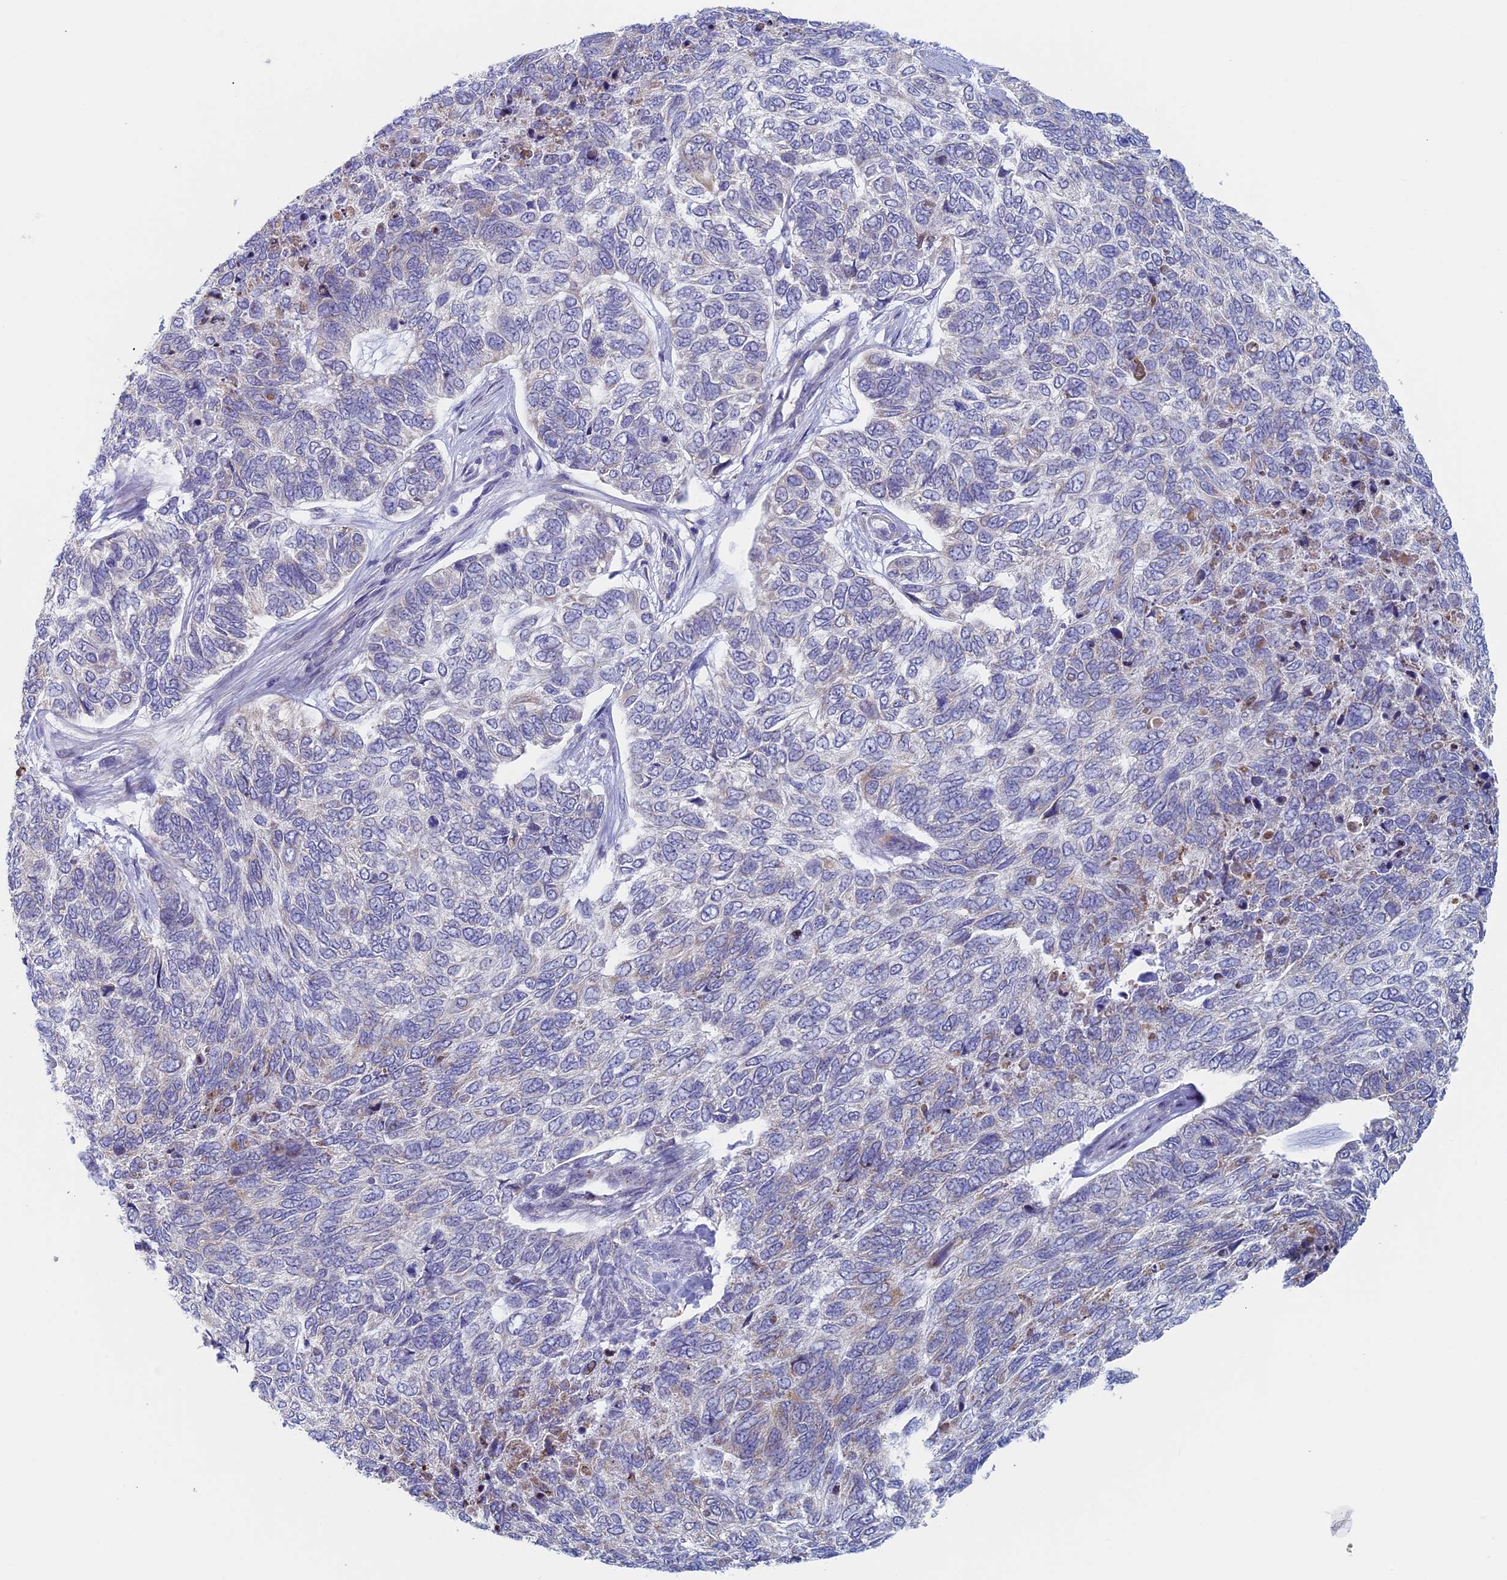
{"staining": {"intensity": "negative", "quantity": "none", "location": "none"}, "tissue": "skin cancer", "cell_type": "Tumor cells", "image_type": "cancer", "snomed": [{"axis": "morphology", "description": "Basal cell carcinoma"}, {"axis": "topography", "description": "Skin"}], "caption": "This is a photomicrograph of immunohistochemistry (IHC) staining of skin cancer (basal cell carcinoma), which shows no staining in tumor cells.", "gene": "MAGEB6", "patient": {"sex": "female", "age": 65}}